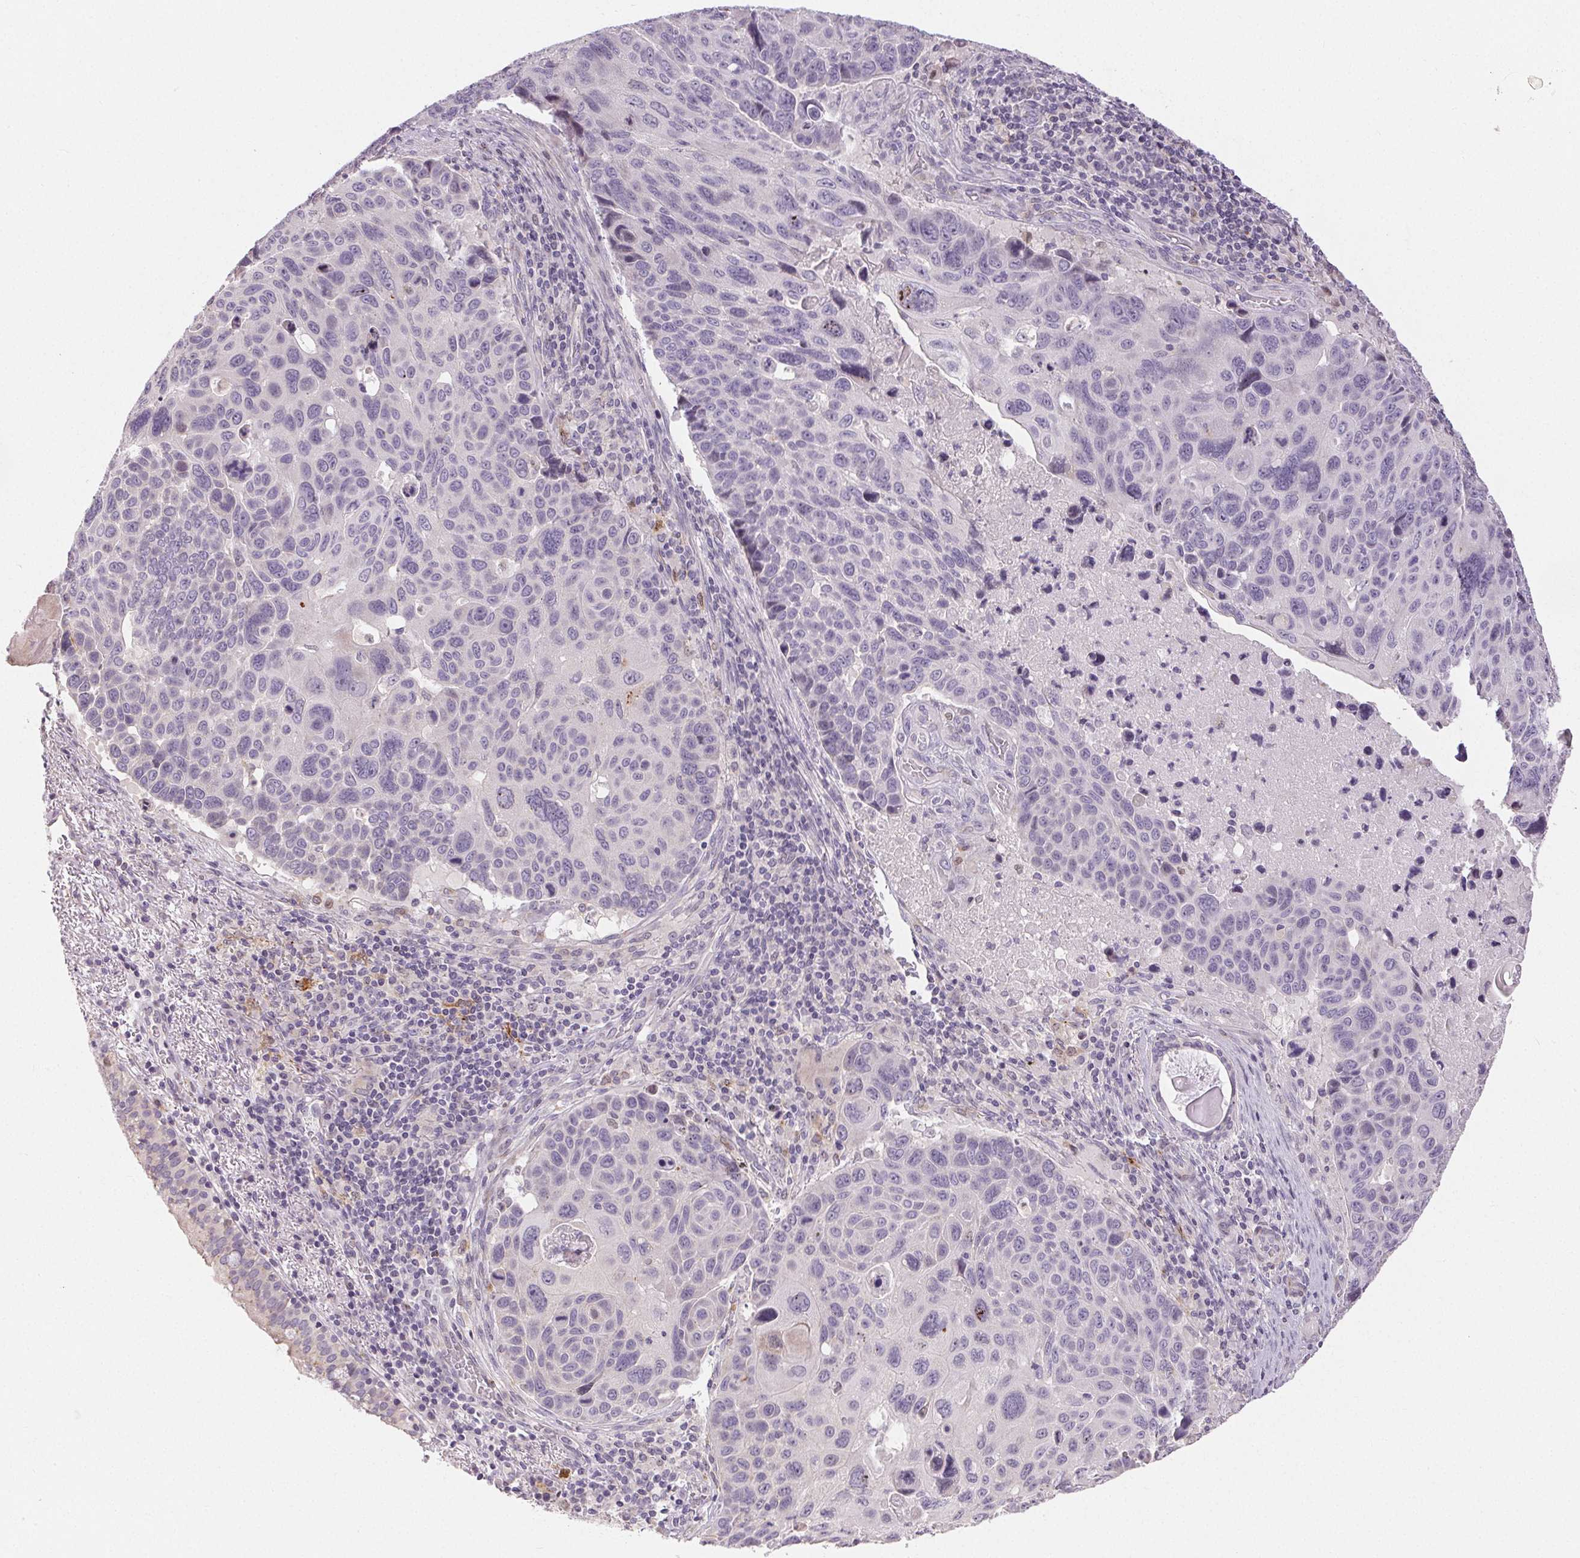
{"staining": {"intensity": "negative", "quantity": "none", "location": "none"}, "tissue": "lung cancer", "cell_type": "Tumor cells", "image_type": "cancer", "snomed": [{"axis": "morphology", "description": "Squamous cell carcinoma, NOS"}, {"axis": "topography", "description": "Lung"}], "caption": "Immunohistochemistry (IHC) image of neoplastic tissue: human lung cancer (squamous cell carcinoma) stained with DAB (3,3'-diaminobenzidine) demonstrates no significant protein staining in tumor cells.", "gene": "RPGRIP1", "patient": {"sex": "male", "age": 68}}